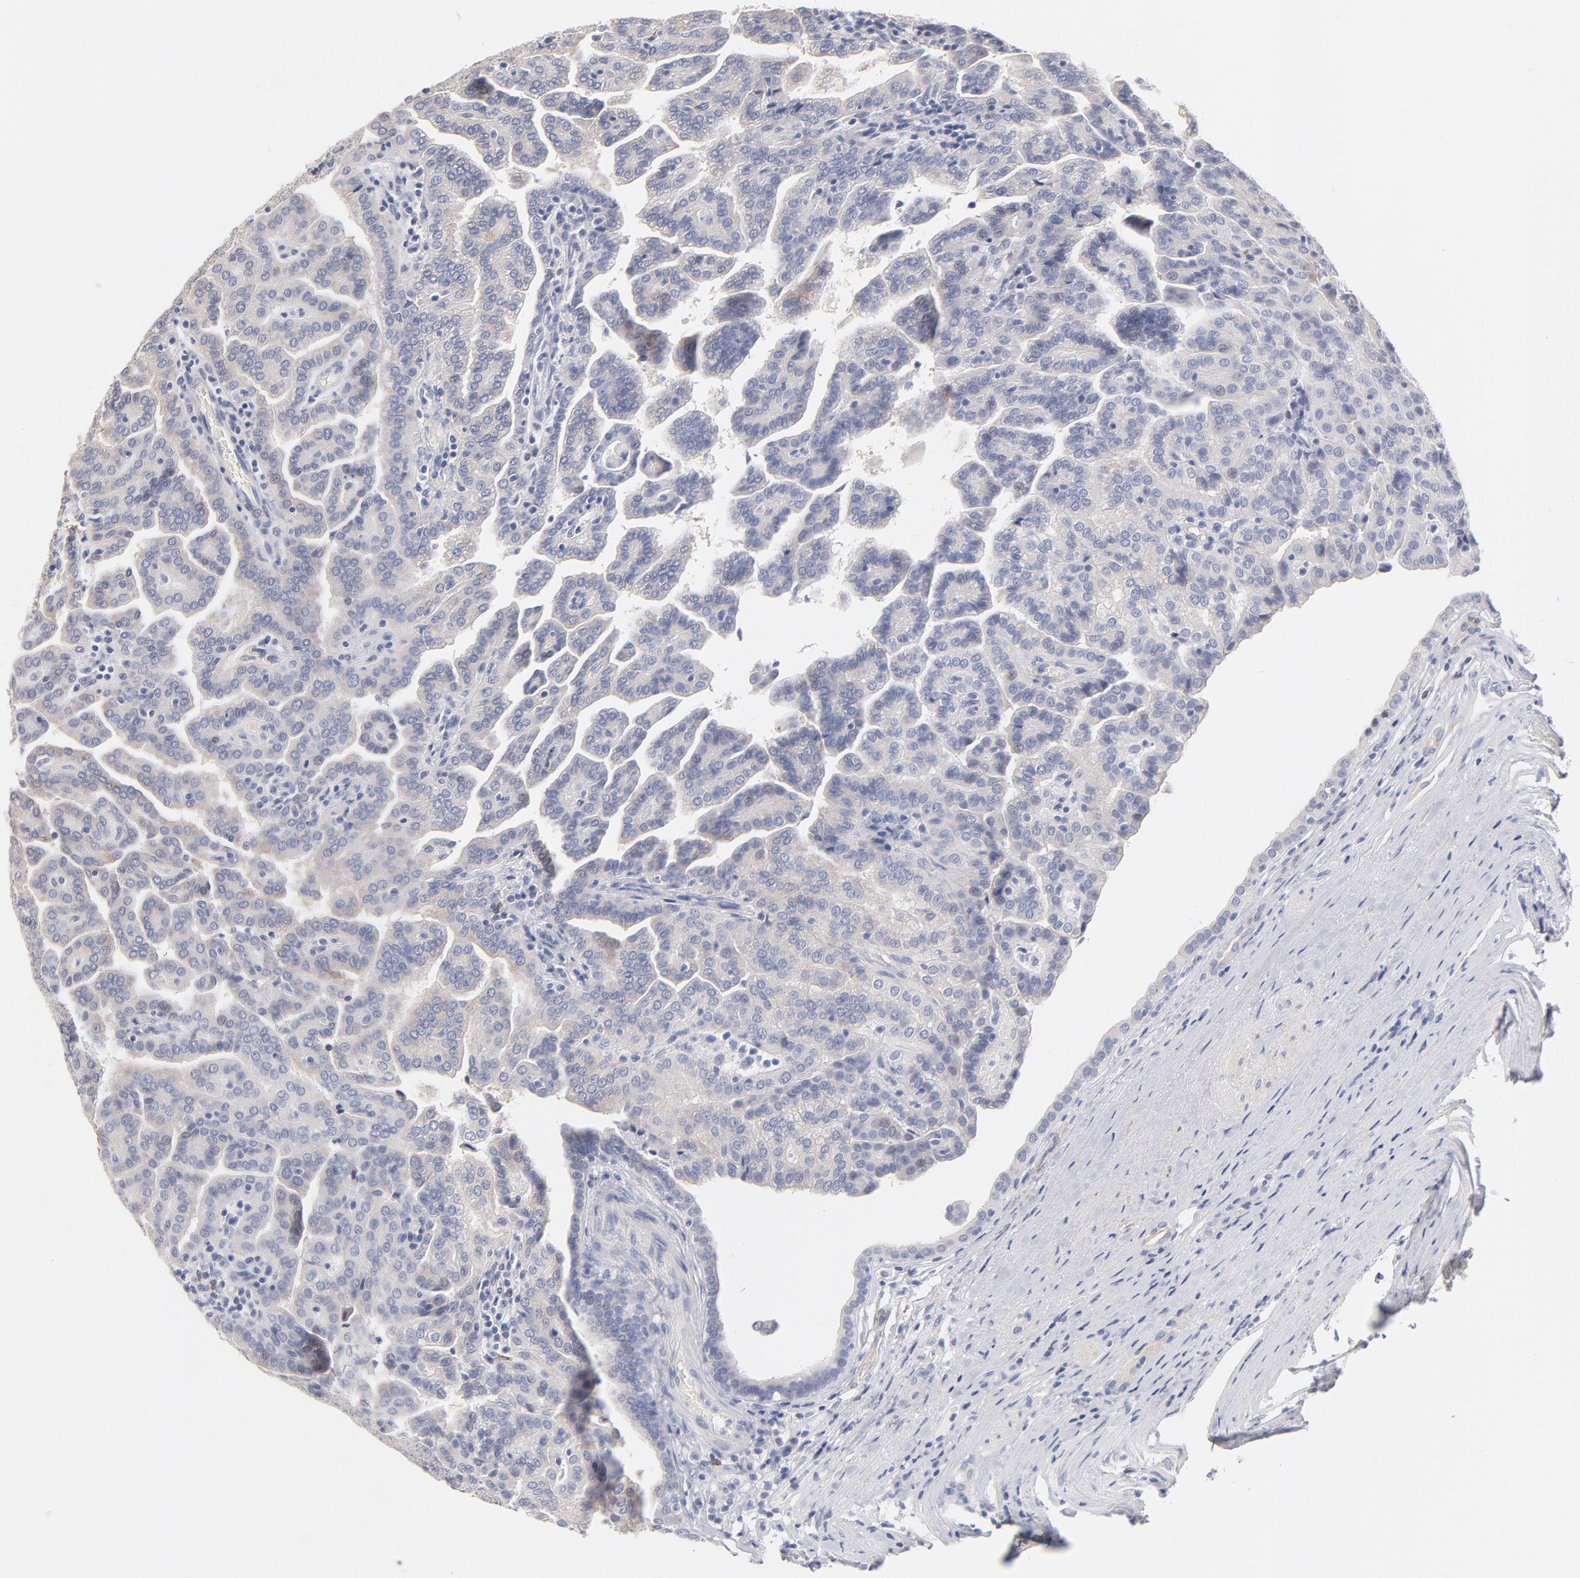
{"staining": {"intensity": "negative", "quantity": "none", "location": "none"}, "tissue": "renal cancer", "cell_type": "Tumor cells", "image_type": "cancer", "snomed": [{"axis": "morphology", "description": "Adenocarcinoma, NOS"}, {"axis": "topography", "description": "Kidney"}], "caption": "Human renal adenocarcinoma stained for a protein using immunohistochemistry reveals no staining in tumor cells.", "gene": "MID1", "patient": {"sex": "male", "age": 61}}